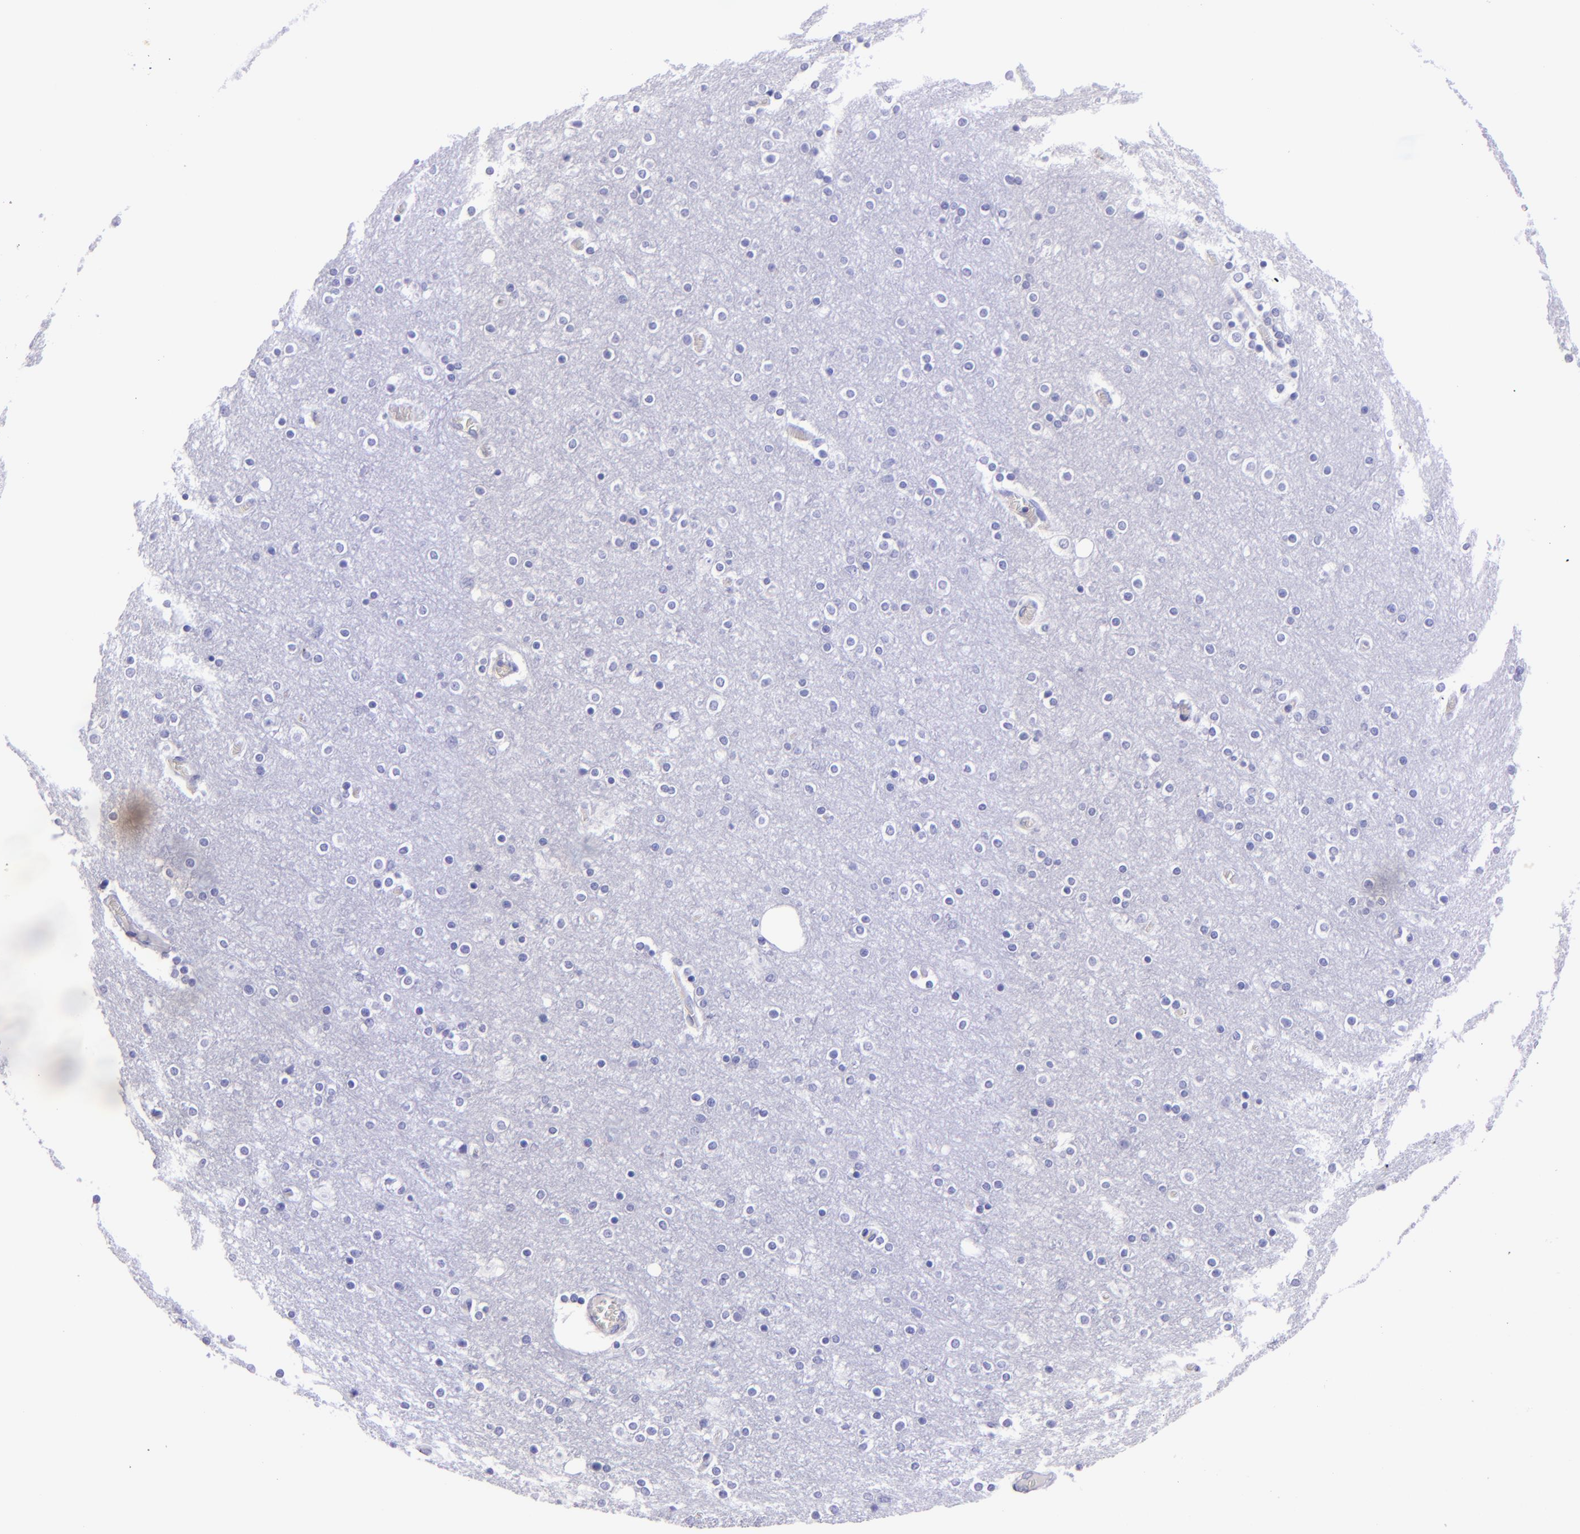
{"staining": {"intensity": "negative", "quantity": "none", "location": "none"}, "tissue": "cerebral cortex", "cell_type": "Endothelial cells", "image_type": "normal", "snomed": [{"axis": "morphology", "description": "Normal tissue, NOS"}, {"axis": "topography", "description": "Cerebral cortex"}], "caption": "A high-resolution histopathology image shows immunohistochemistry staining of benign cerebral cortex, which shows no significant expression in endothelial cells. (Brightfield microscopy of DAB (3,3'-diaminobenzidine) IHC at high magnification).", "gene": "TYRP1", "patient": {"sex": "female", "age": 54}}